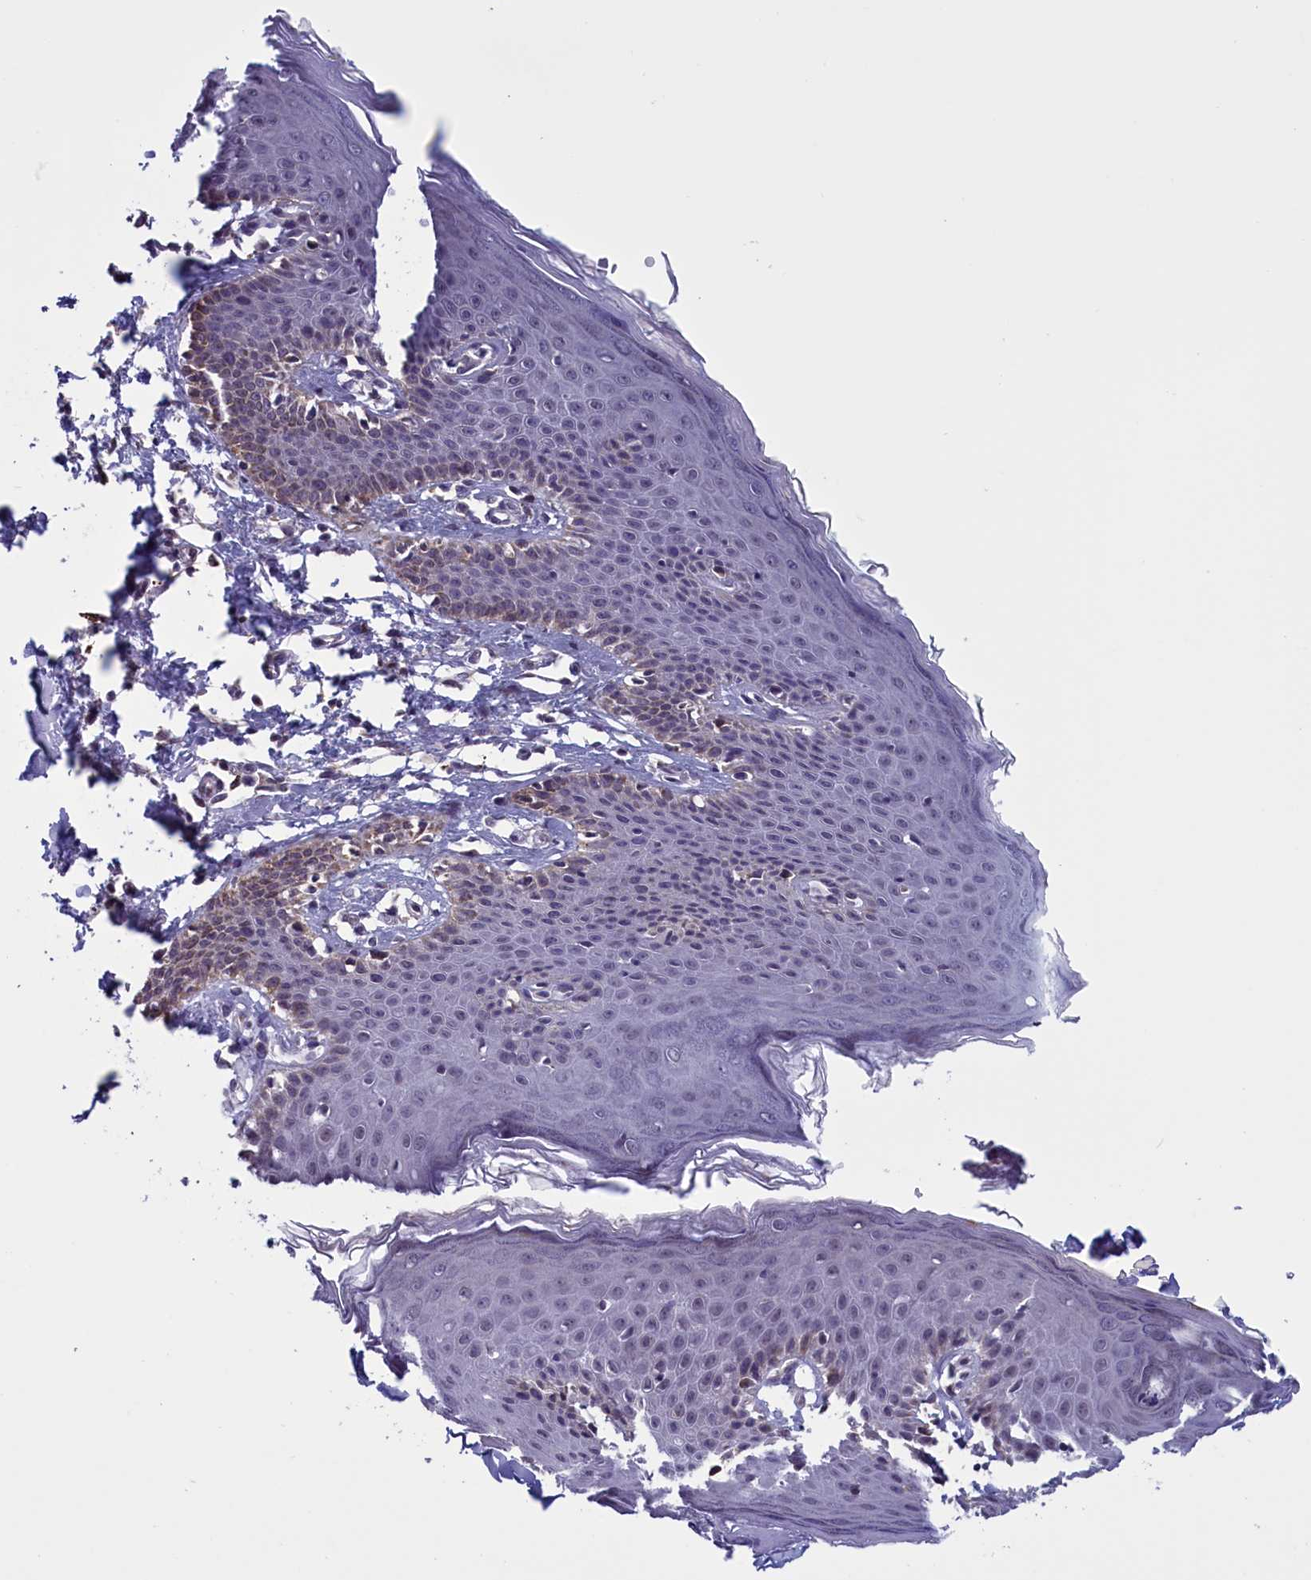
{"staining": {"intensity": "weak", "quantity": "25%-75%", "location": "nuclear"}, "tissue": "skin", "cell_type": "Epidermal cells", "image_type": "normal", "snomed": [{"axis": "morphology", "description": "Normal tissue, NOS"}, {"axis": "topography", "description": "Vulva"}], "caption": "Skin stained with DAB immunohistochemistry (IHC) displays low levels of weak nuclear positivity in about 25%-75% of epidermal cells.", "gene": "PARS2", "patient": {"sex": "female", "age": 66}}